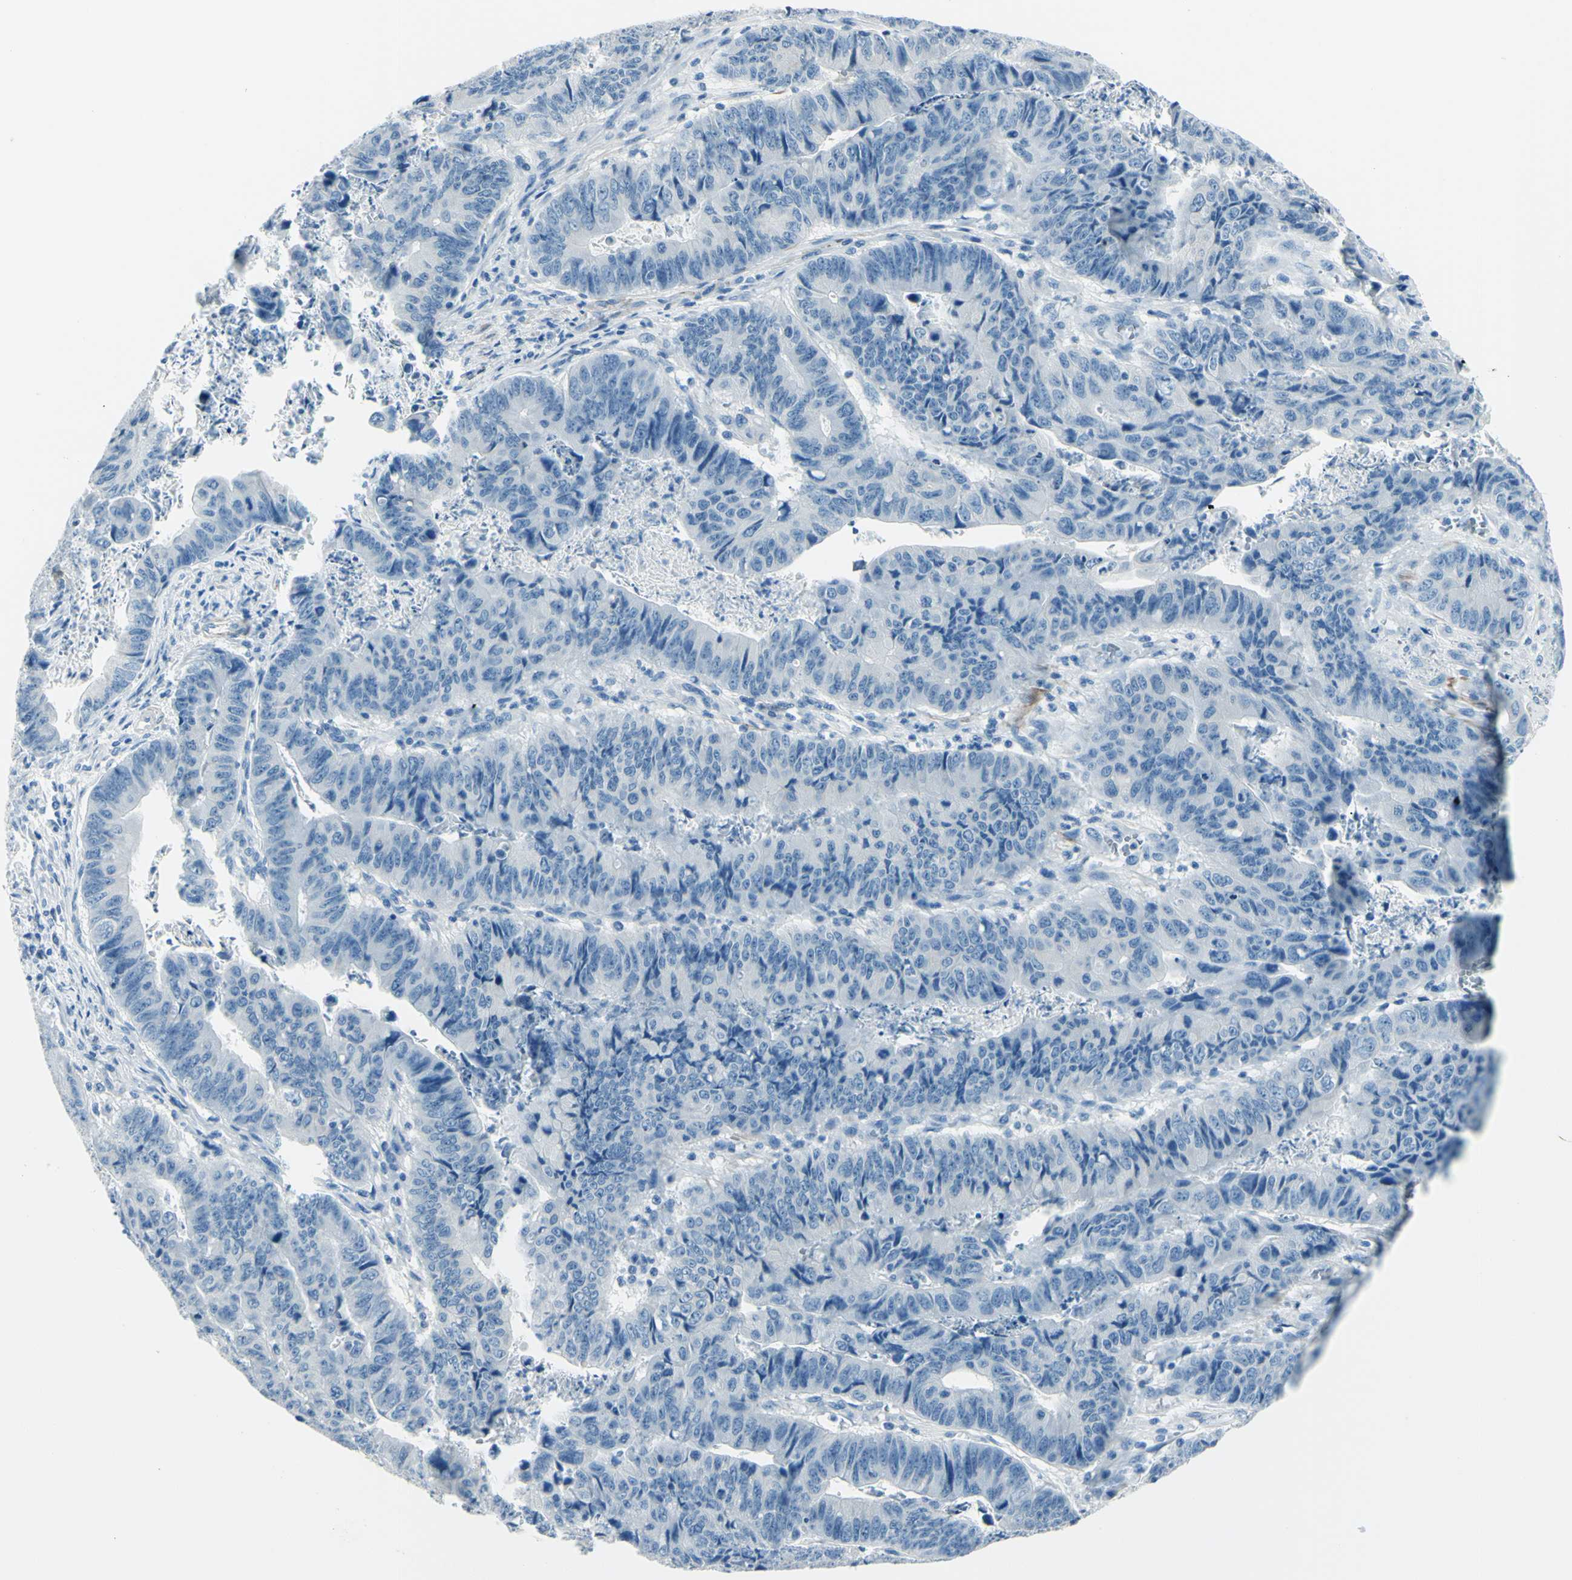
{"staining": {"intensity": "negative", "quantity": "none", "location": "none"}, "tissue": "stomach cancer", "cell_type": "Tumor cells", "image_type": "cancer", "snomed": [{"axis": "morphology", "description": "Adenocarcinoma, NOS"}, {"axis": "topography", "description": "Stomach, lower"}], "caption": "Tumor cells are negative for brown protein staining in stomach cancer. (DAB IHC visualized using brightfield microscopy, high magnification).", "gene": "CDH15", "patient": {"sex": "male", "age": 77}}